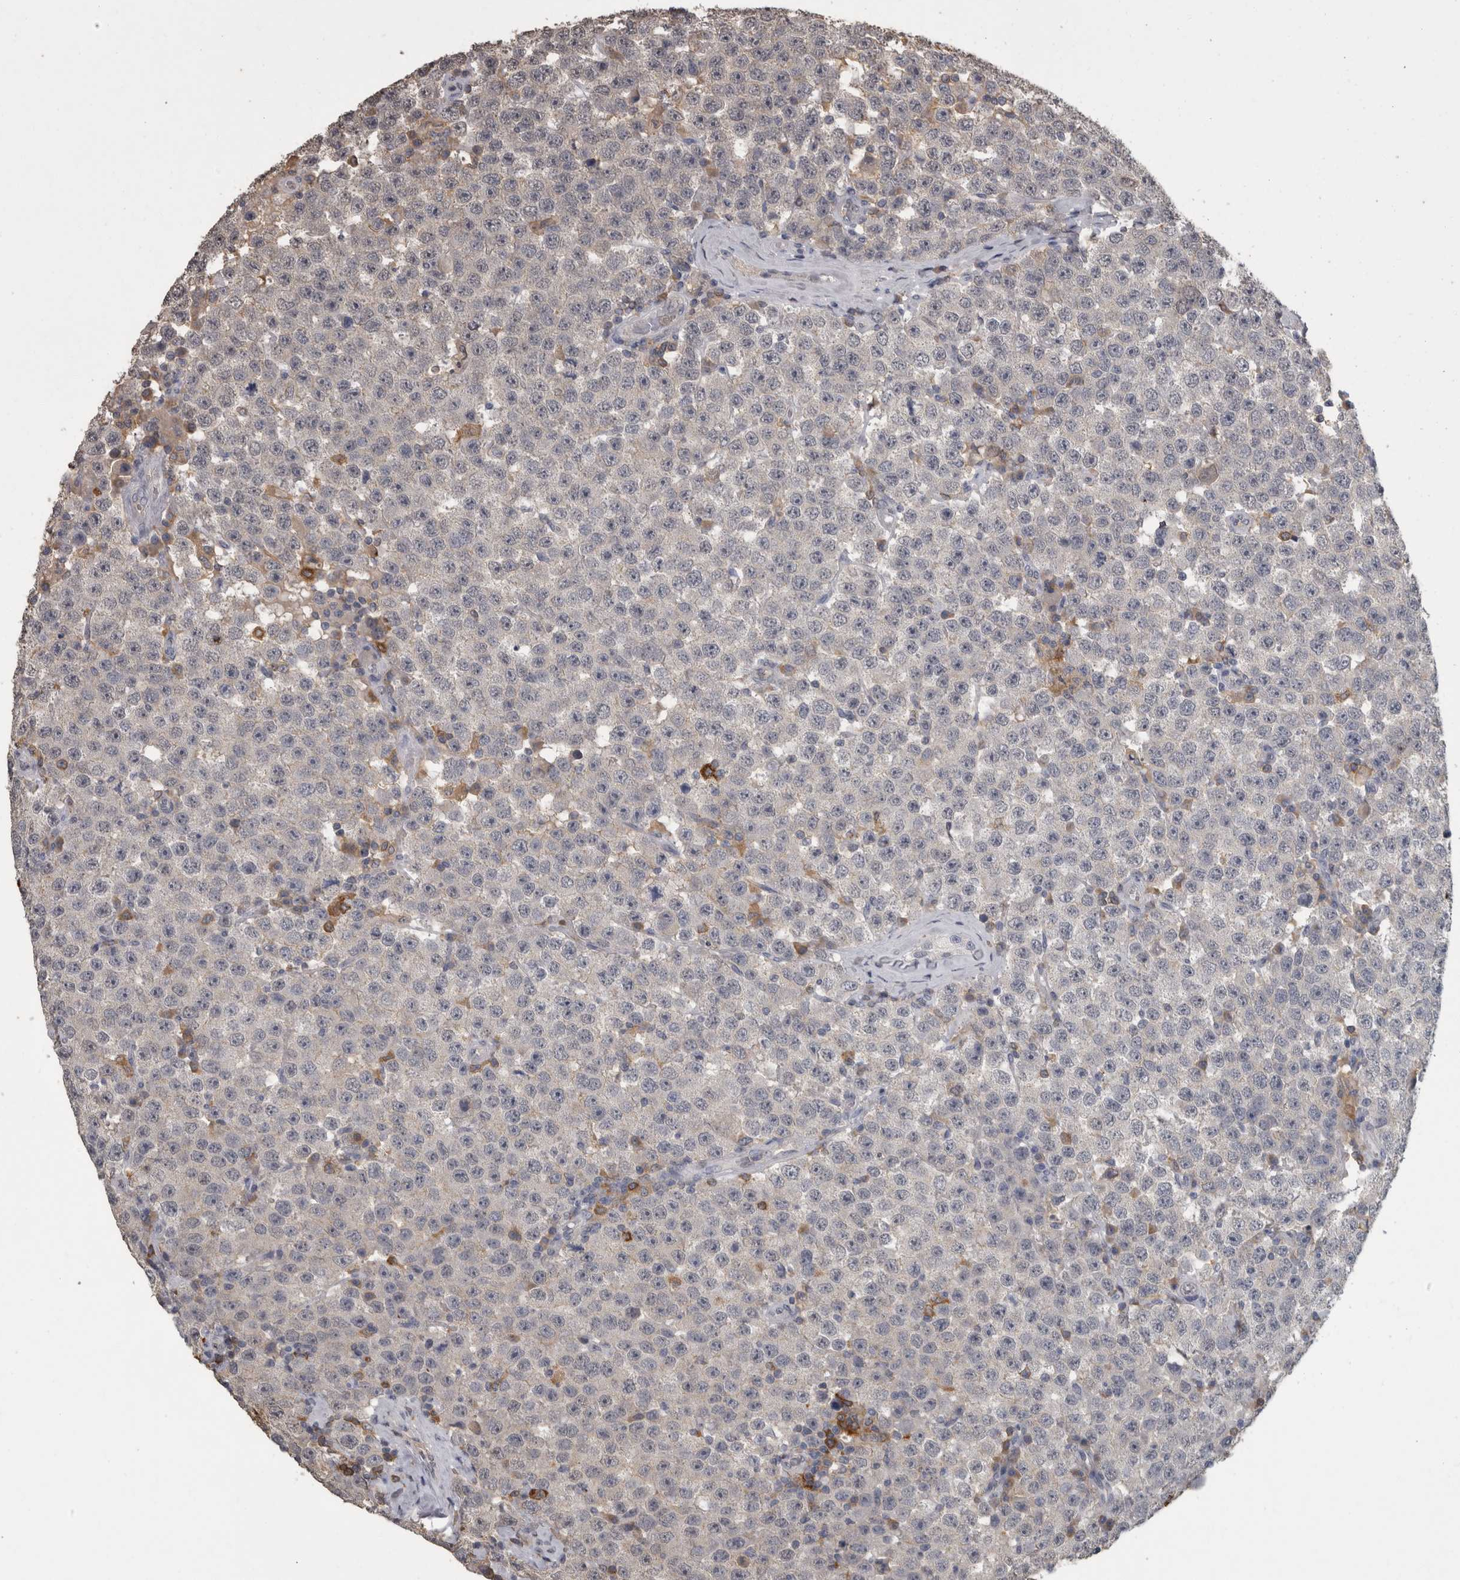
{"staining": {"intensity": "negative", "quantity": "none", "location": "none"}, "tissue": "testis cancer", "cell_type": "Tumor cells", "image_type": "cancer", "snomed": [{"axis": "morphology", "description": "Seminoma, NOS"}, {"axis": "topography", "description": "Testis"}], "caption": "A high-resolution micrograph shows IHC staining of seminoma (testis), which exhibits no significant expression in tumor cells.", "gene": "PIK3AP1", "patient": {"sex": "male", "age": 28}}